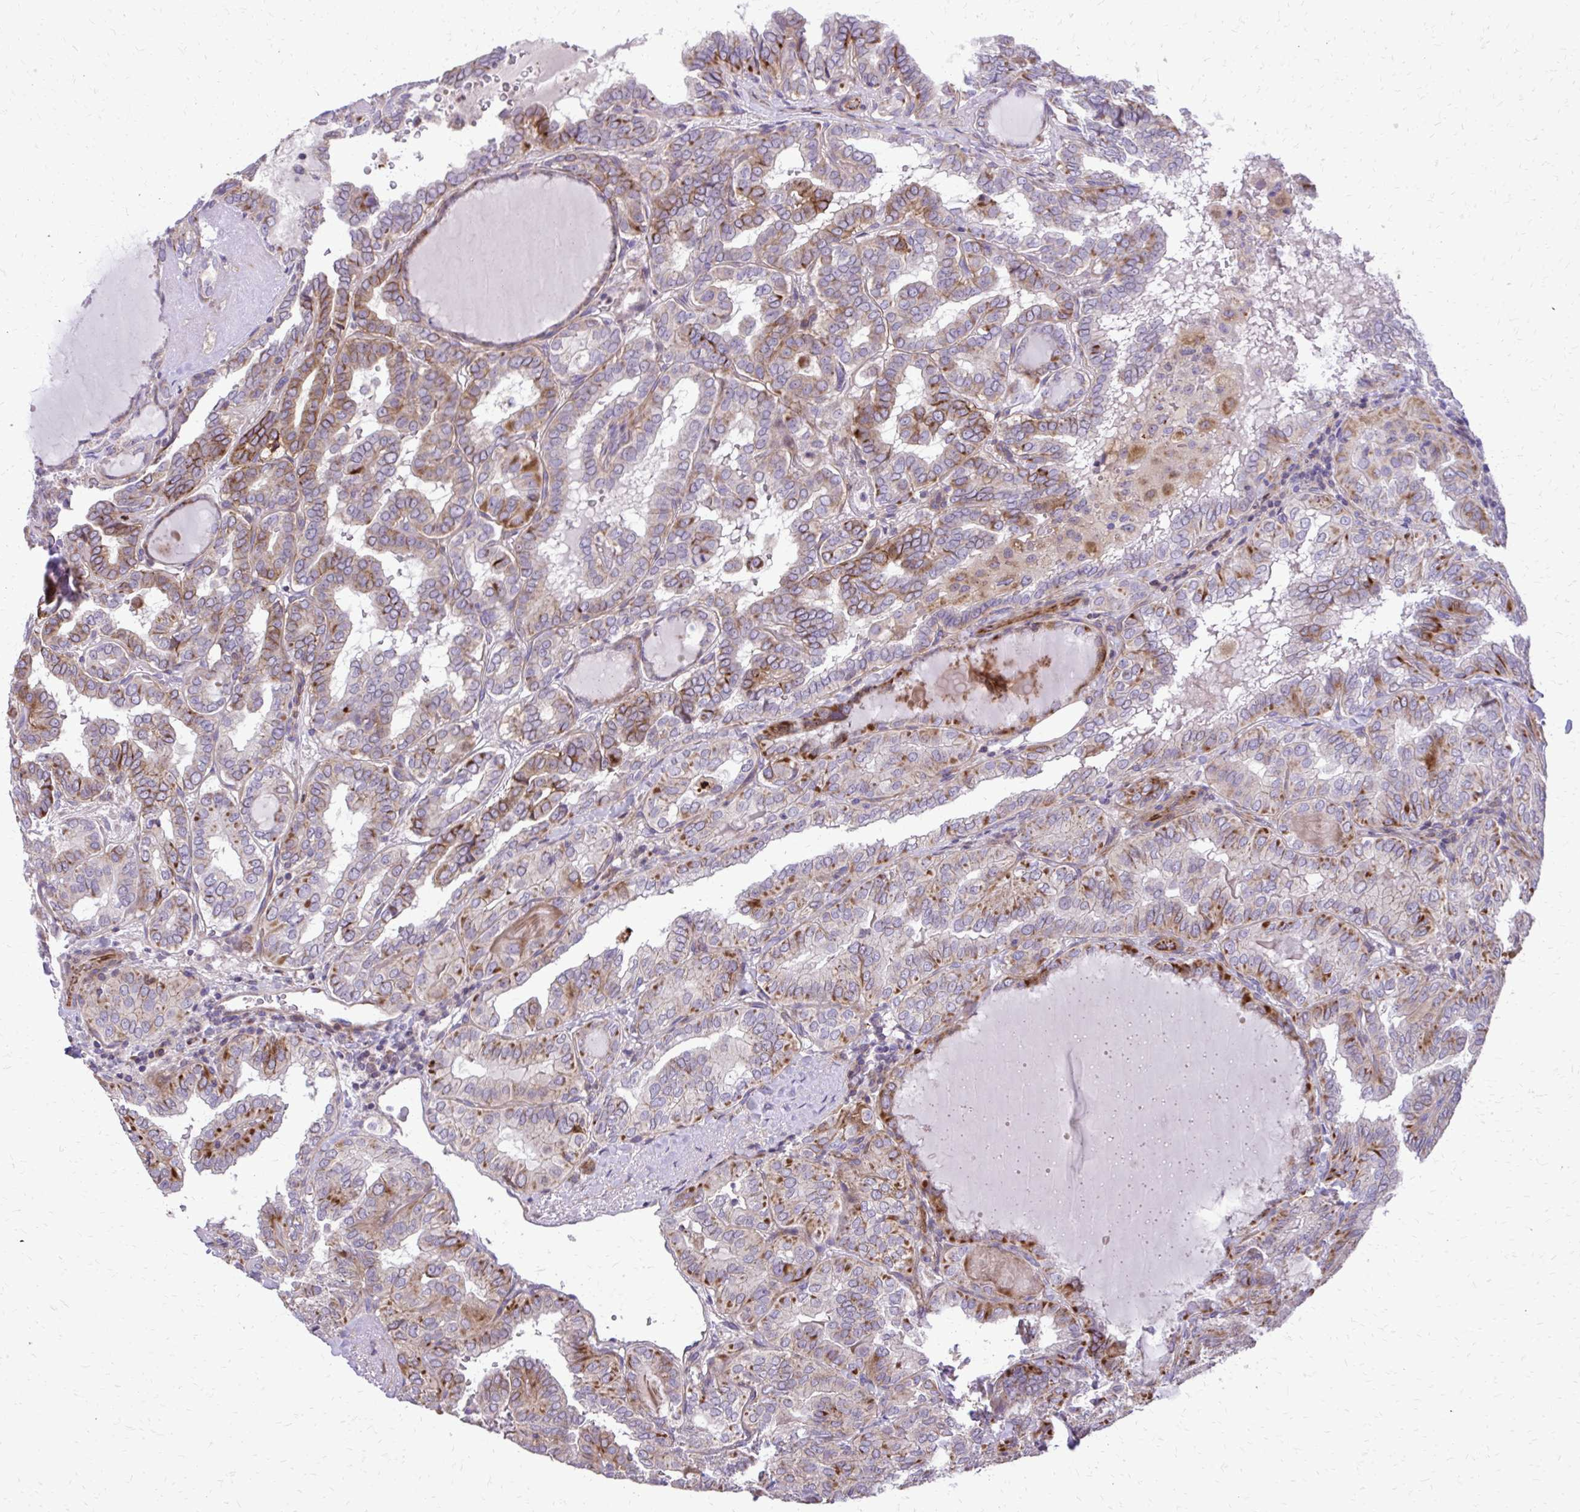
{"staining": {"intensity": "moderate", "quantity": "25%-75%", "location": "cytoplasmic/membranous"}, "tissue": "thyroid cancer", "cell_type": "Tumor cells", "image_type": "cancer", "snomed": [{"axis": "morphology", "description": "Papillary adenocarcinoma, NOS"}, {"axis": "topography", "description": "Thyroid gland"}], "caption": "Immunohistochemistry of papillary adenocarcinoma (thyroid) reveals medium levels of moderate cytoplasmic/membranous expression in approximately 25%-75% of tumor cells. The protein of interest is shown in brown color, while the nuclei are stained blue.", "gene": "ABCC3", "patient": {"sex": "female", "age": 46}}